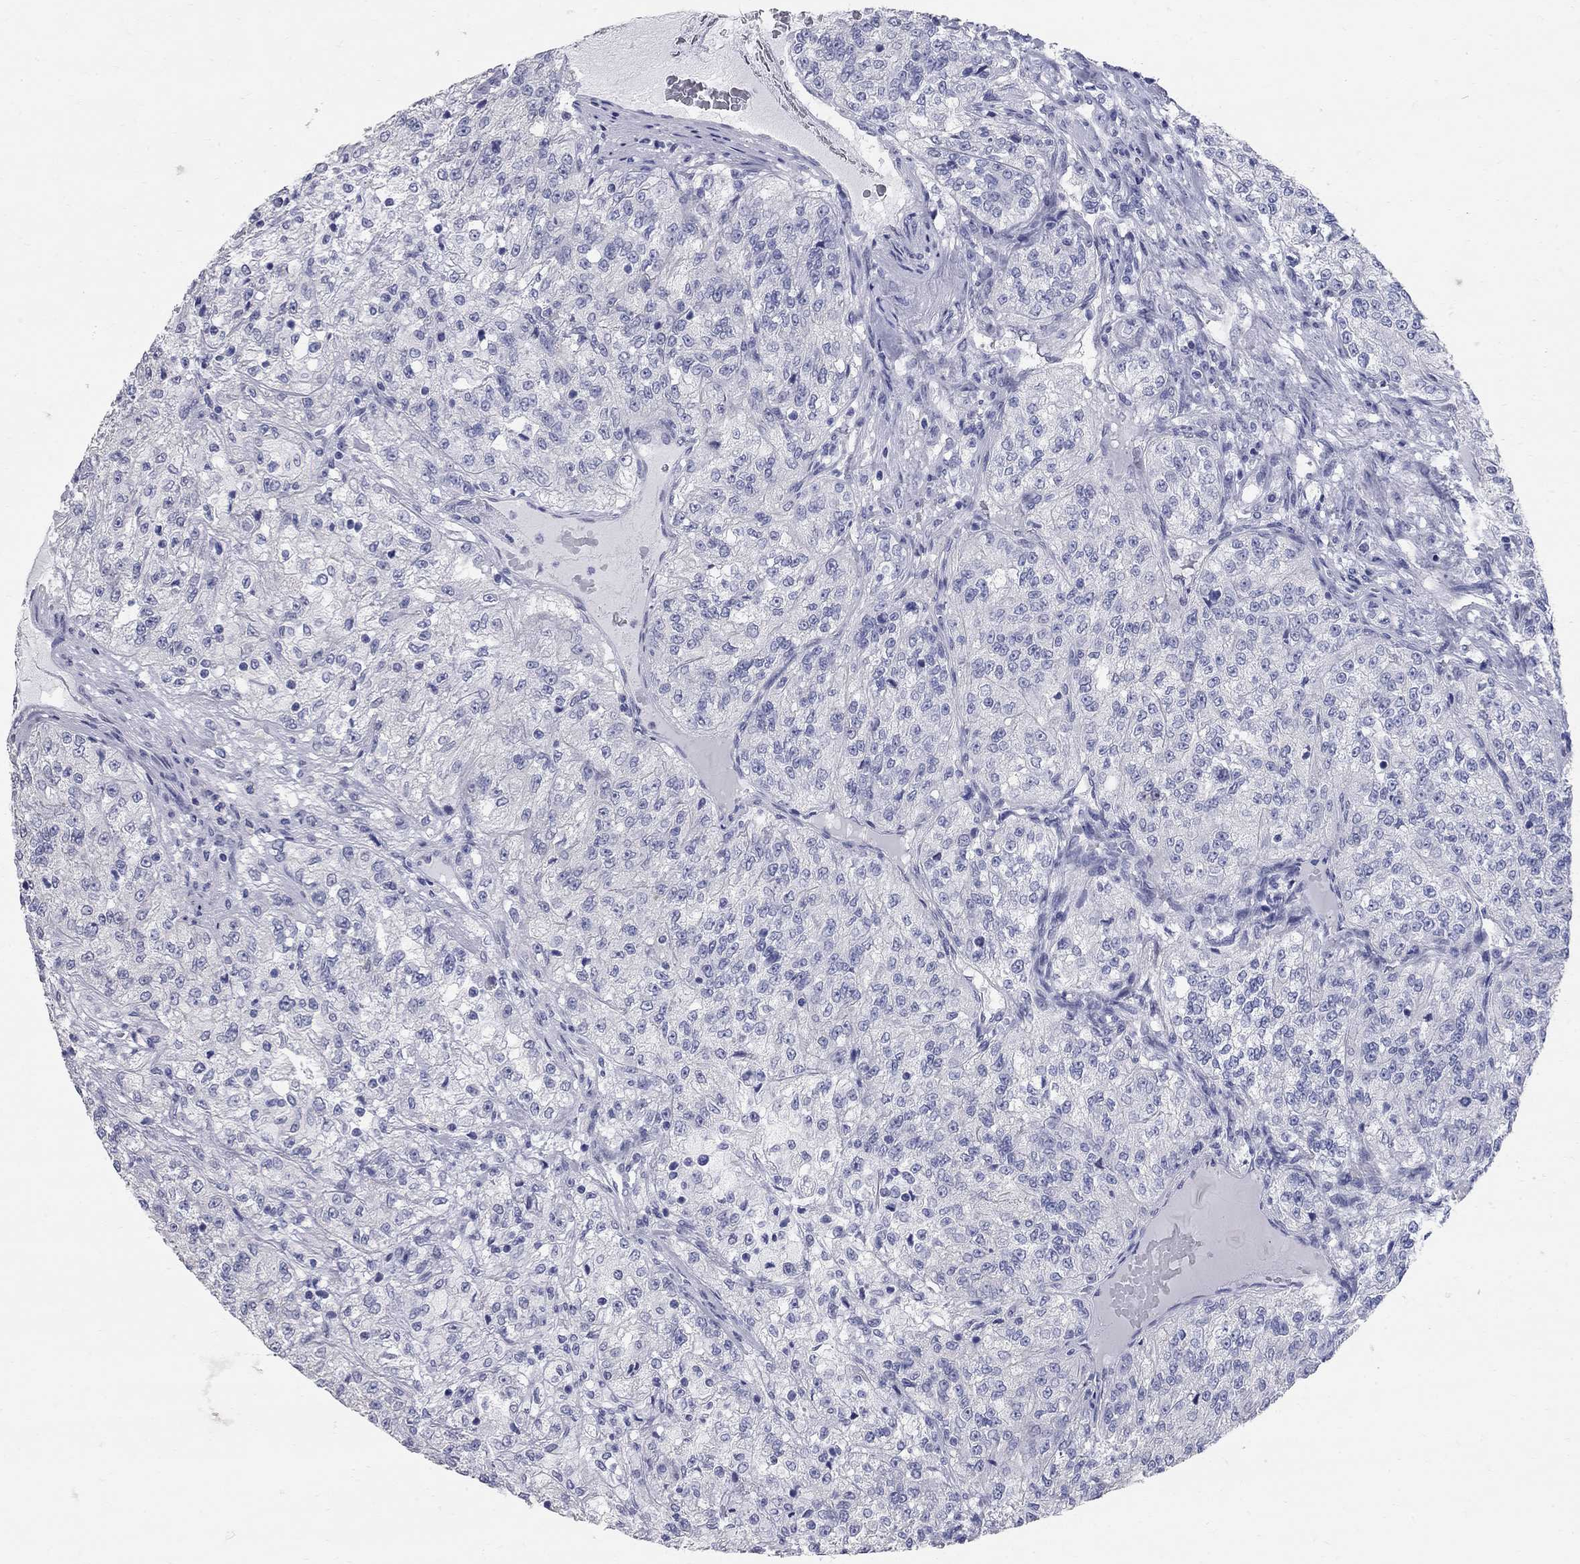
{"staining": {"intensity": "negative", "quantity": "none", "location": "none"}, "tissue": "renal cancer", "cell_type": "Tumor cells", "image_type": "cancer", "snomed": [{"axis": "morphology", "description": "Adenocarcinoma, NOS"}, {"axis": "topography", "description": "Kidney"}], "caption": "There is no significant staining in tumor cells of renal adenocarcinoma. (DAB (3,3'-diaminobenzidine) IHC visualized using brightfield microscopy, high magnification).", "gene": "BPIFB1", "patient": {"sex": "female", "age": 63}}